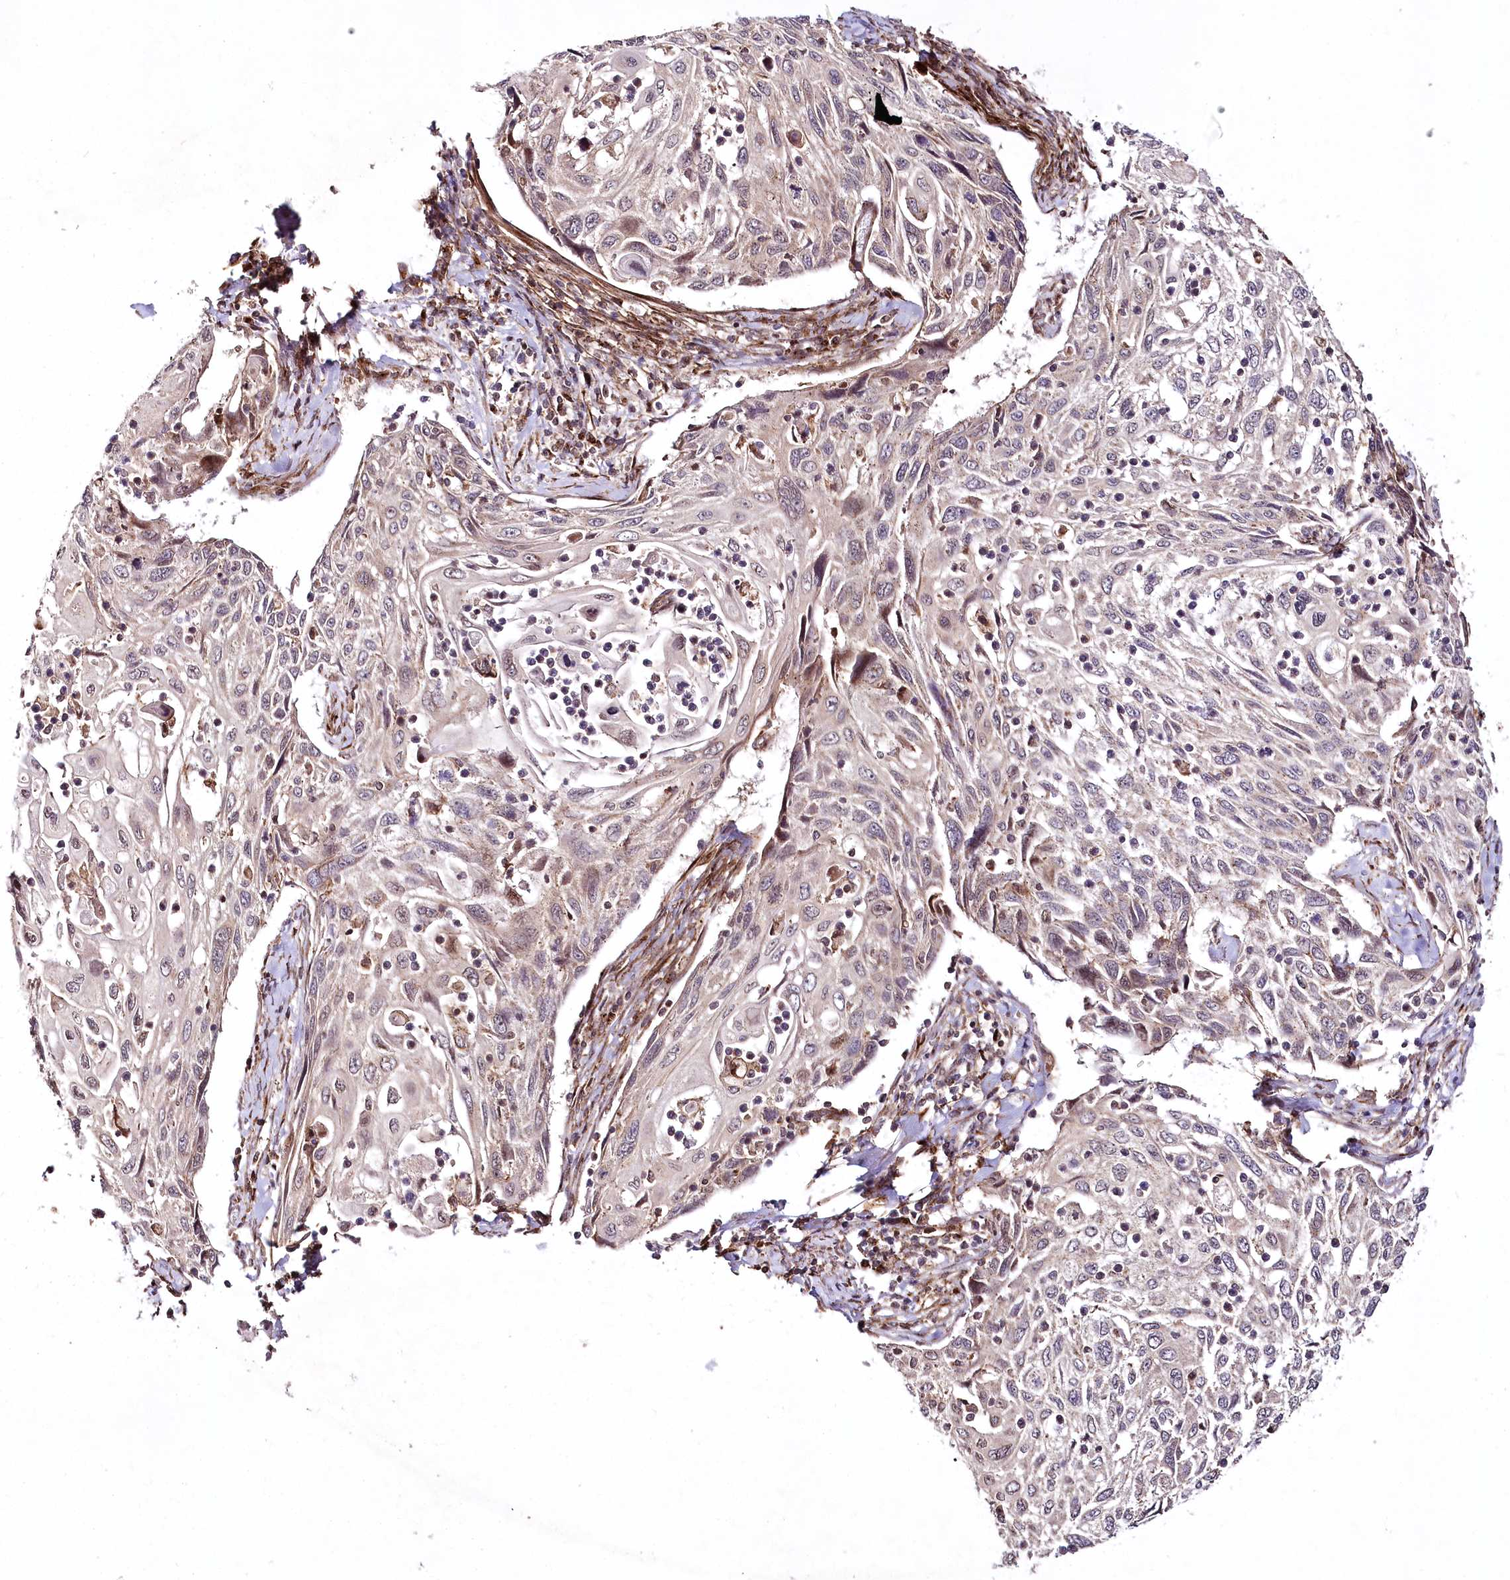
{"staining": {"intensity": "weak", "quantity": "<25%", "location": "cytoplasmic/membranous,nuclear"}, "tissue": "cervical cancer", "cell_type": "Tumor cells", "image_type": "cancer", "snomed": [{"axis": "morphology", "description": "Squamous cell carcinoma, NOS"}, {"axis": "topography", "description": "Cervix"}], "caption": "A micrograph of human squamous cell carcinoma (cervical) is negative for staining in tumor cells.", "gene": "COPG1", "patient": {"sex": "female", "age": 70}}